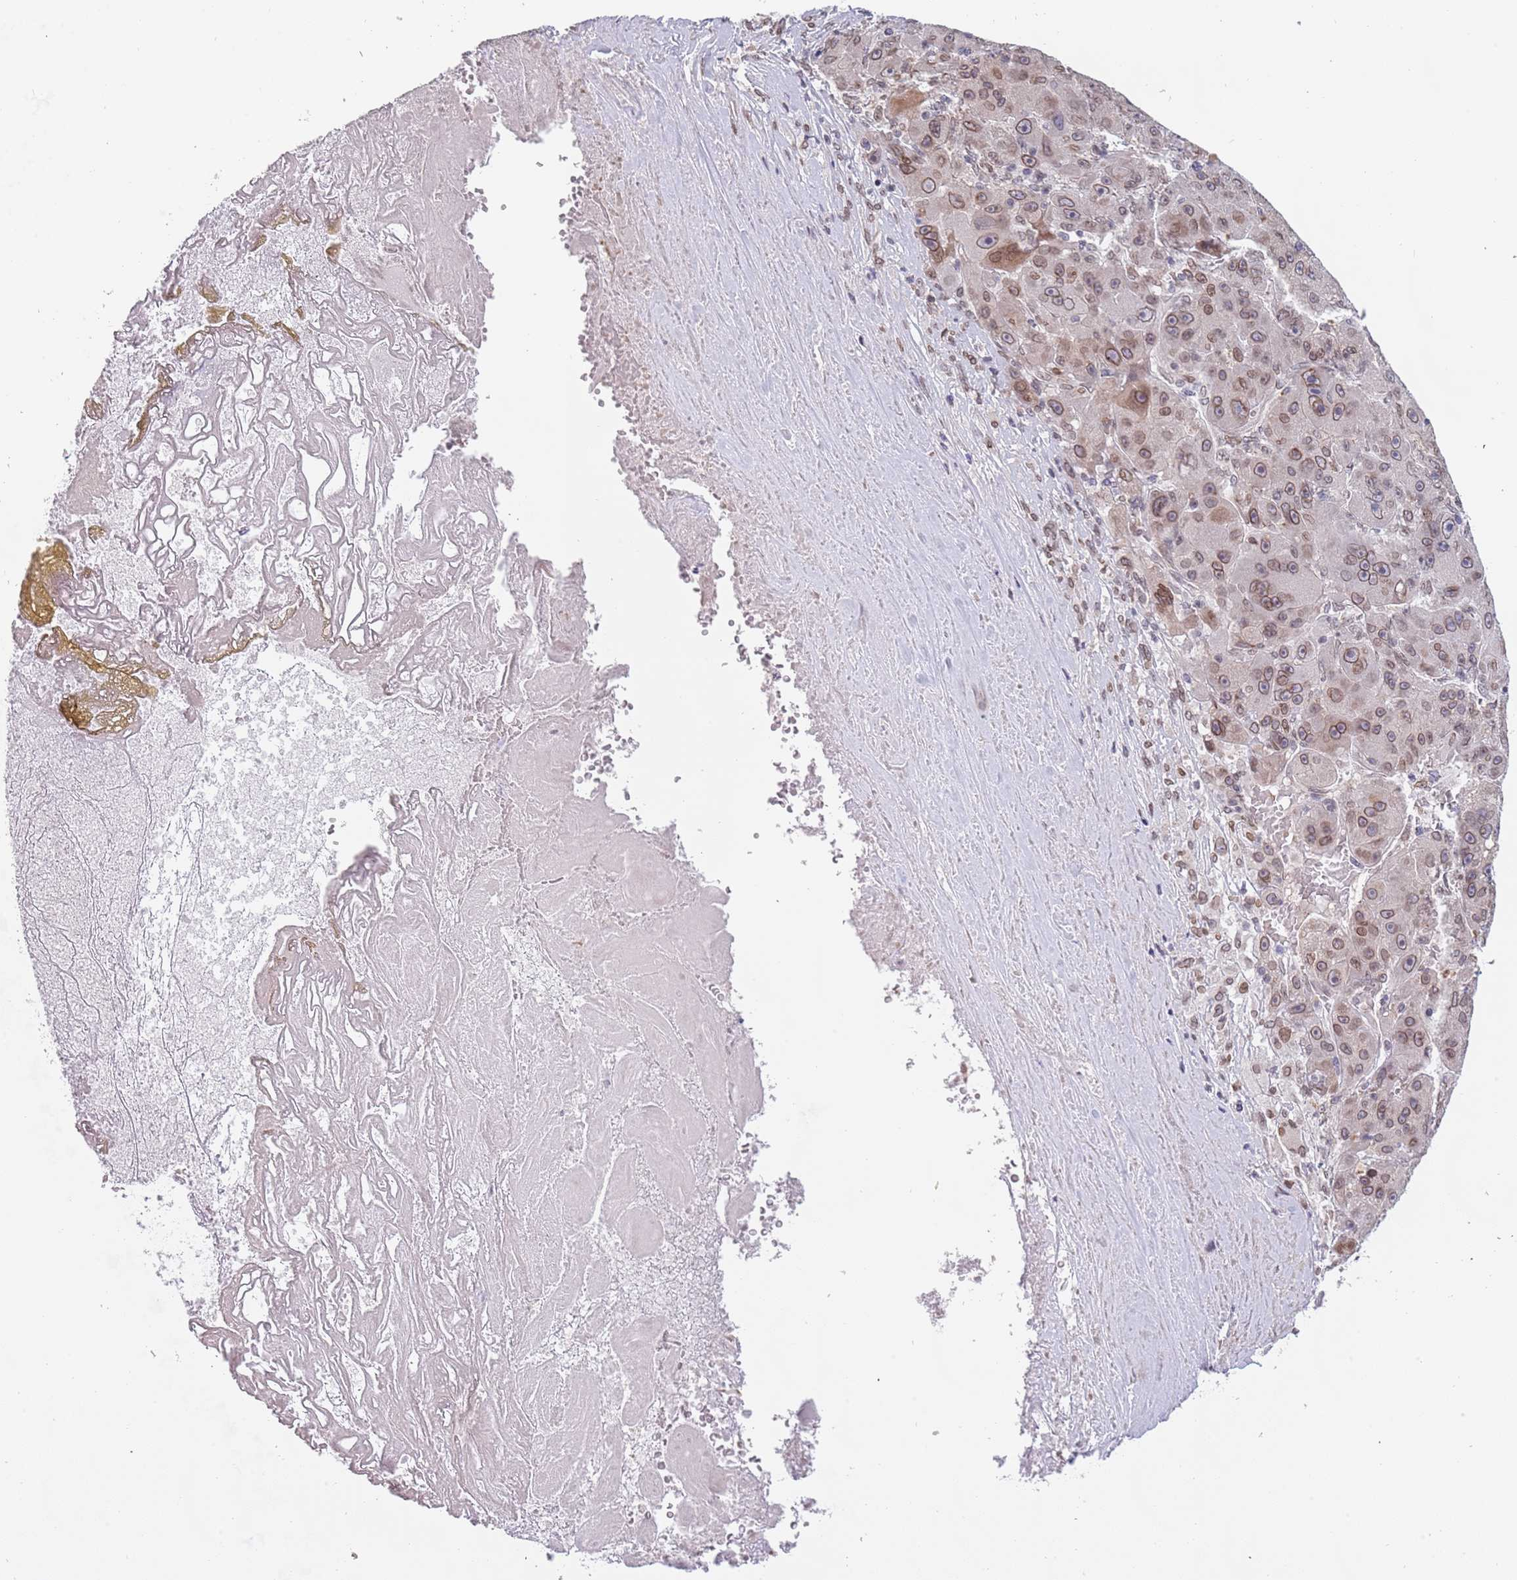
{"staining": {"intensity": "moderate", "quantity": ">75%", "location": "cytoplasmic/membranous,nuclear"}, "tissue": "liver cancer", "cell_type": "Tumor cells", "image_type": "cancer", "snomed": [{"axis": "morphology", "description": "Carcinoma, Hepatocellular, NOS"}, {"axis": "topography", "description": "Liver"}], "caption": "Moderate cytoplasmic/membranous and nuclear protein expression is seen in approximately >75% of tumor cells in liver cancer.", "gene": "KLHDC2", "patient": {"sex": "male", "age": 76}}